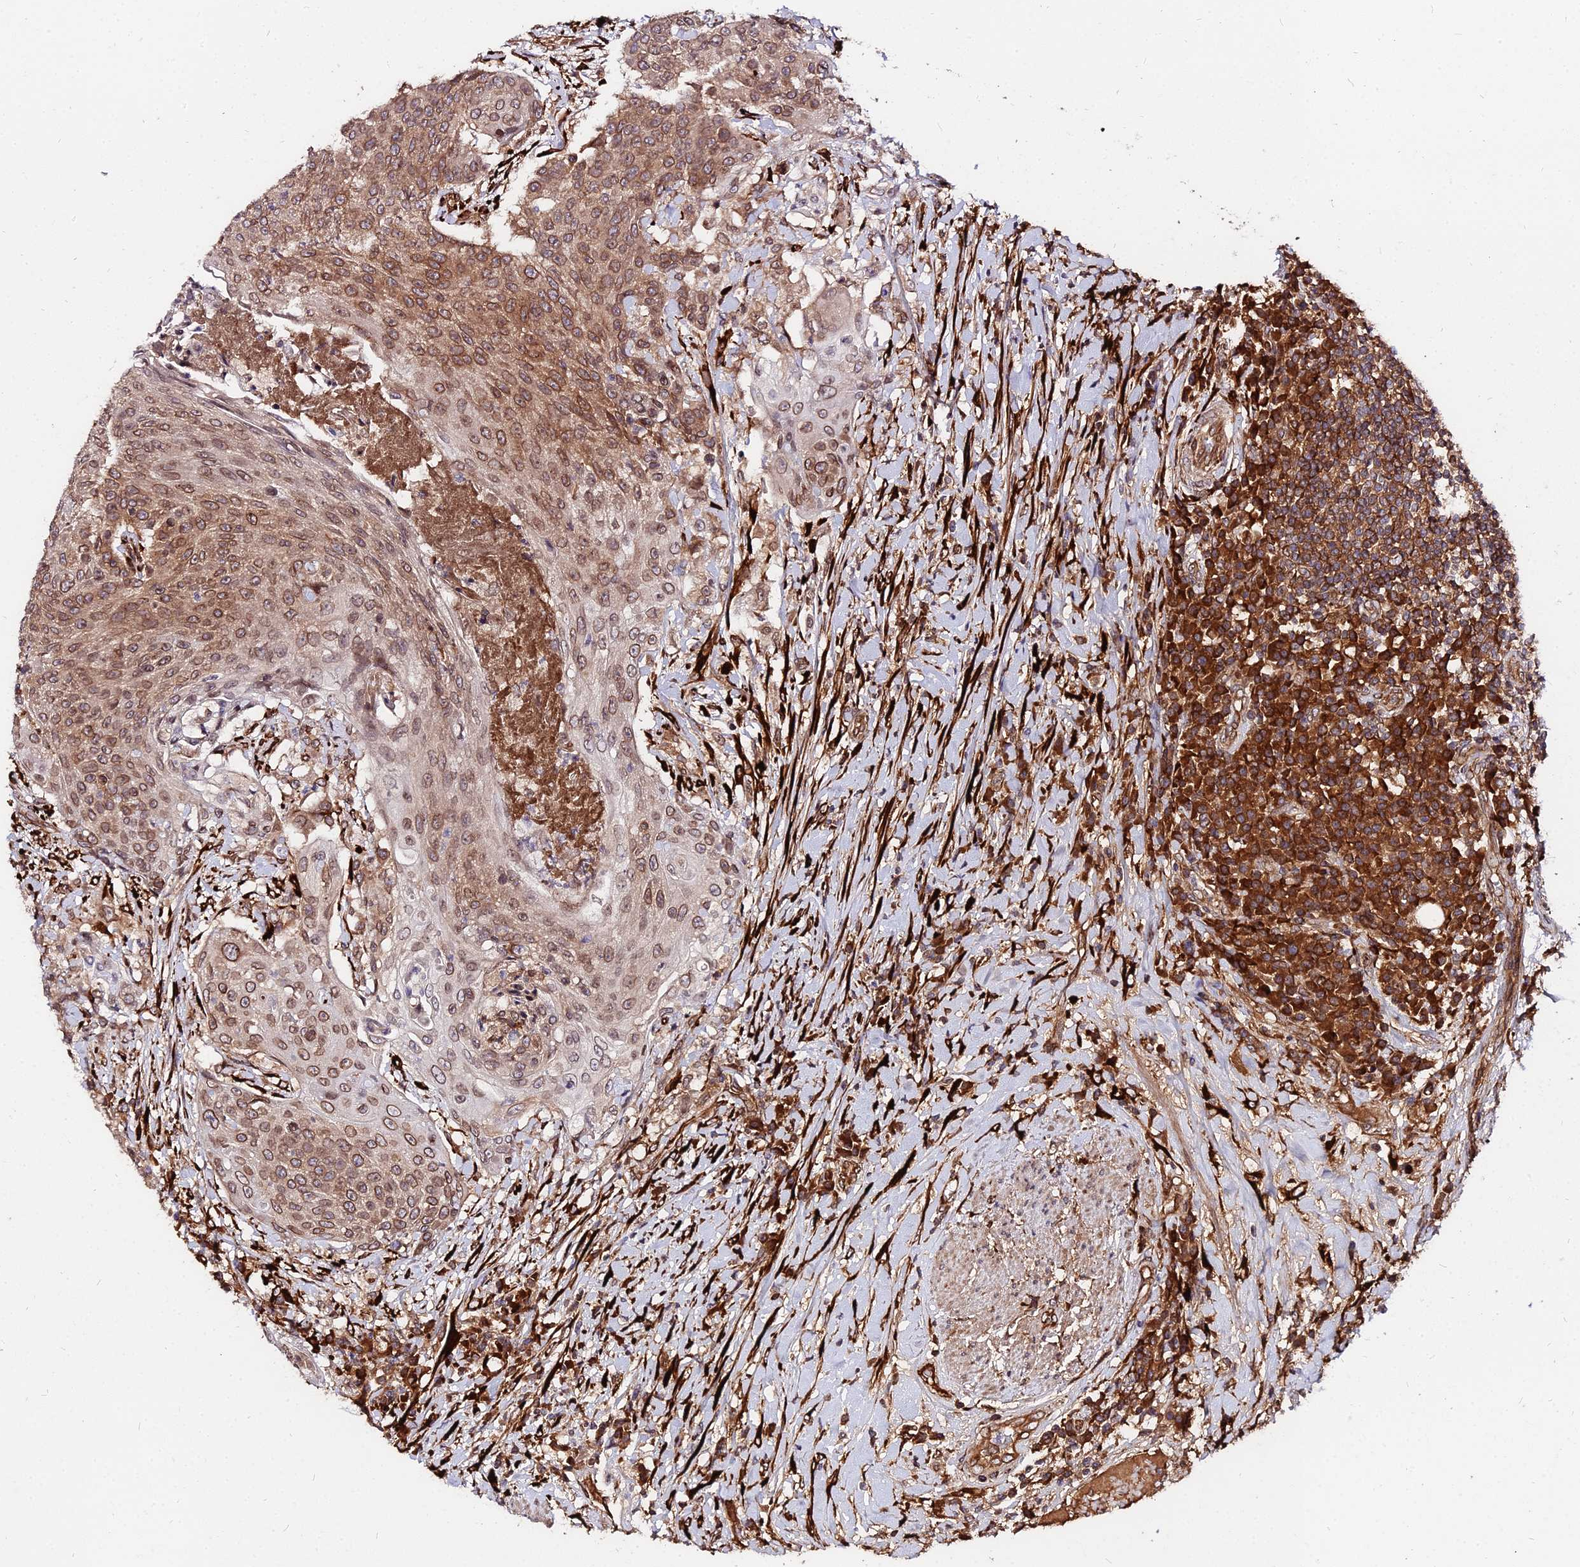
{"staining": {"intensity": "moderate", "quantity": ">75%", "location": "cytoplasmic/membranous,nuclear"}, "tissue": "urothelial cancer", "cell_type": "Tumor cells", "image_type": "cancer", "snomed": [{"axis": "morphology", "description": "Urothelial carcinoma, High grade"}, {"axis": "topography", "description": "Urinary bladder"}], "caption": "Immunohistochemistry (IHC) histopathology image of human urothelial cancer stained for a protein (brown), which displays medium levels of moderate cytoplasmic/membranous and nuclear positivity in about >75% of tumor cells.", "gene": "PDE4D", "patient": {"sex": "female", "age": 63}}